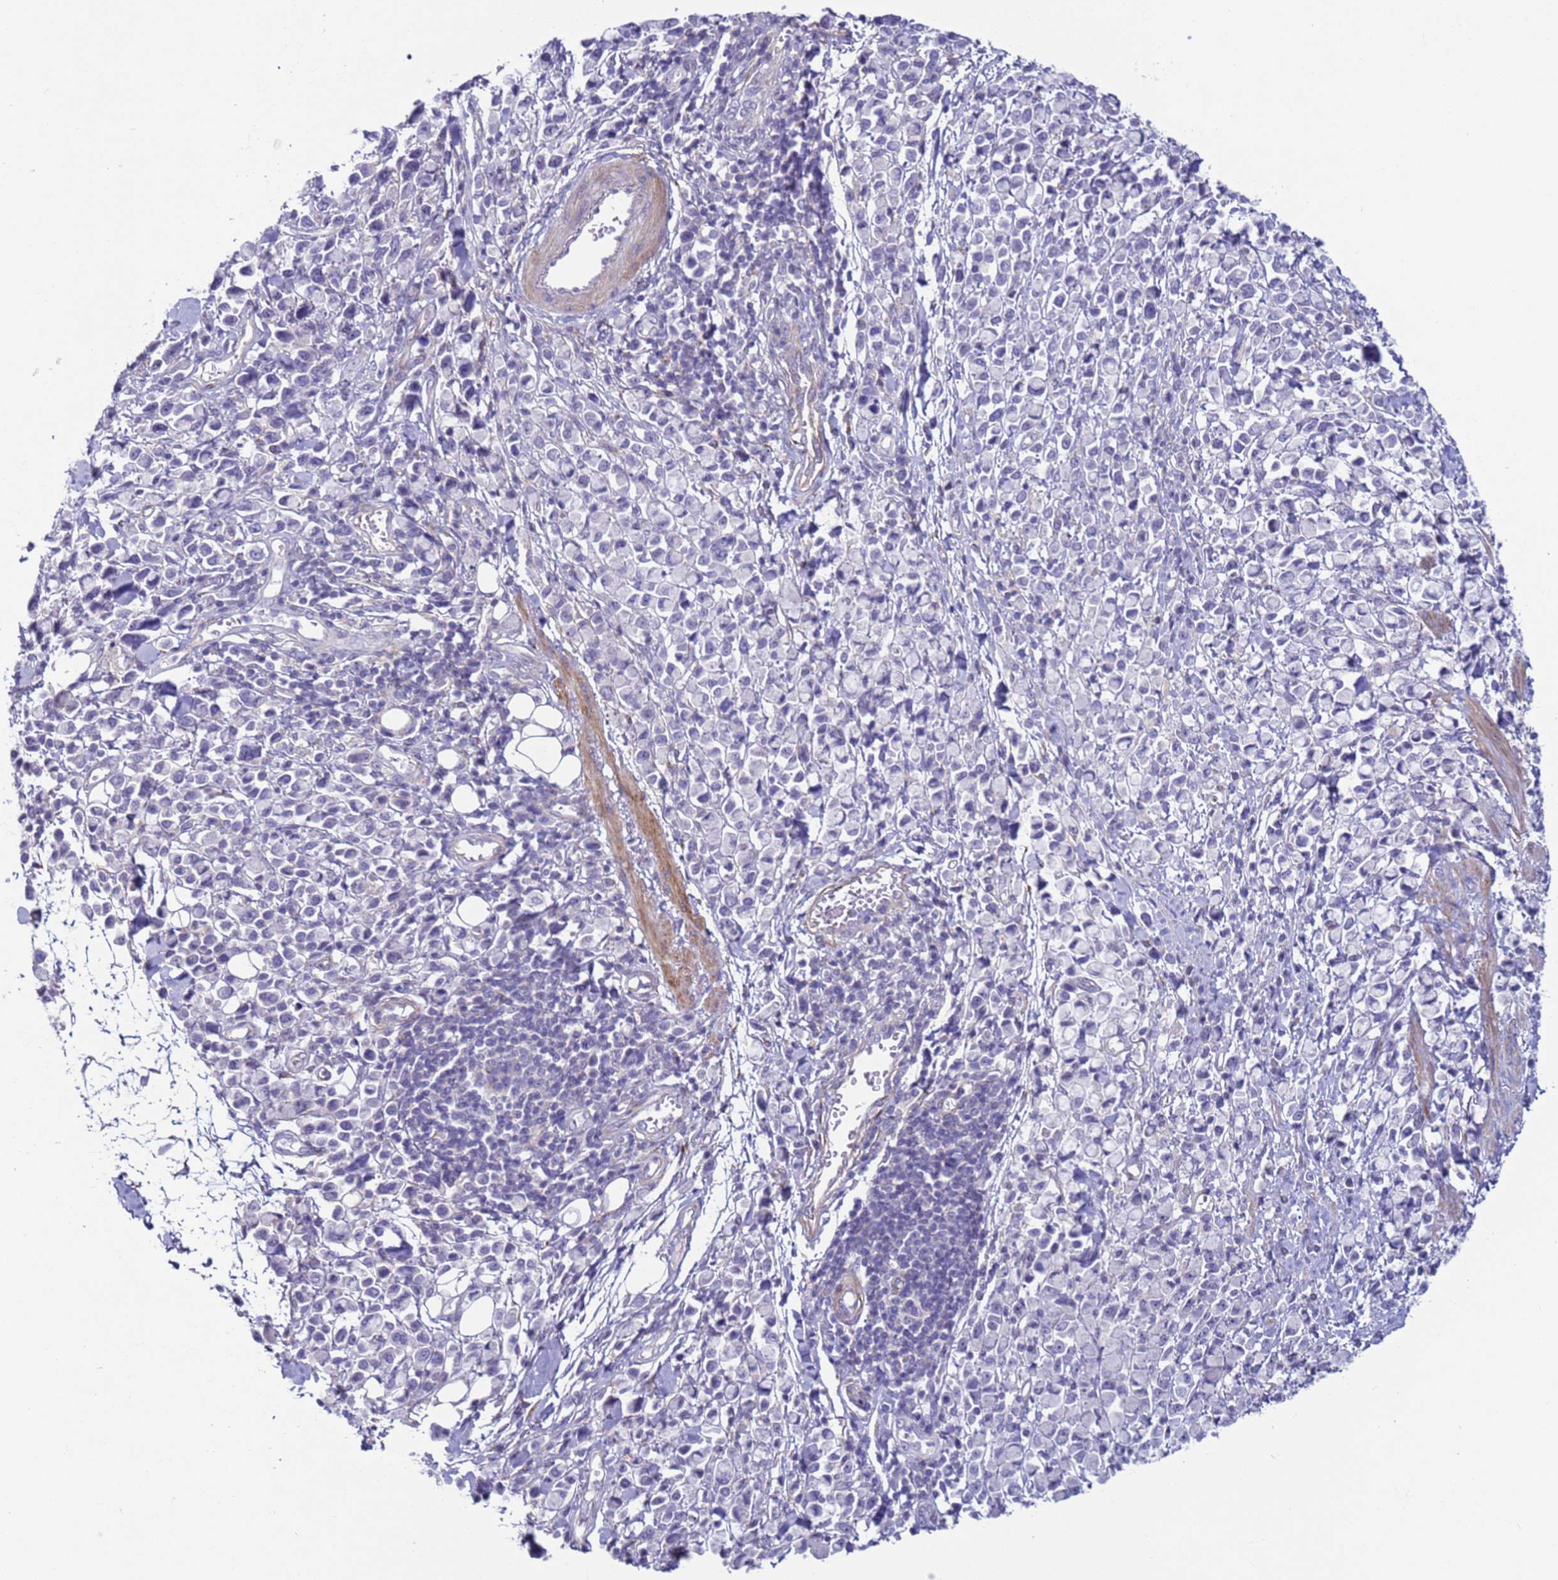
{"staining": {"intensity": "negative", "quantity": "none", "location": "none"}, "tissue": "stomach cancer", "cell_type": "Tumor cells", "image_type": "cancer", "snomed": [{"axis": "morphology", "description": "Adenocarcinoma, NOS"}, {"axis": "topography", "description": "Stomach"}], "caption": "There is no significant positivity in tumor cells of stomach cancer. The staining is performed using DAB brown chromogen with nuclei counter-stained in using hematoxylin.", "gene": "HEATR1", "patient": {"sex": "female", "age": 81}}